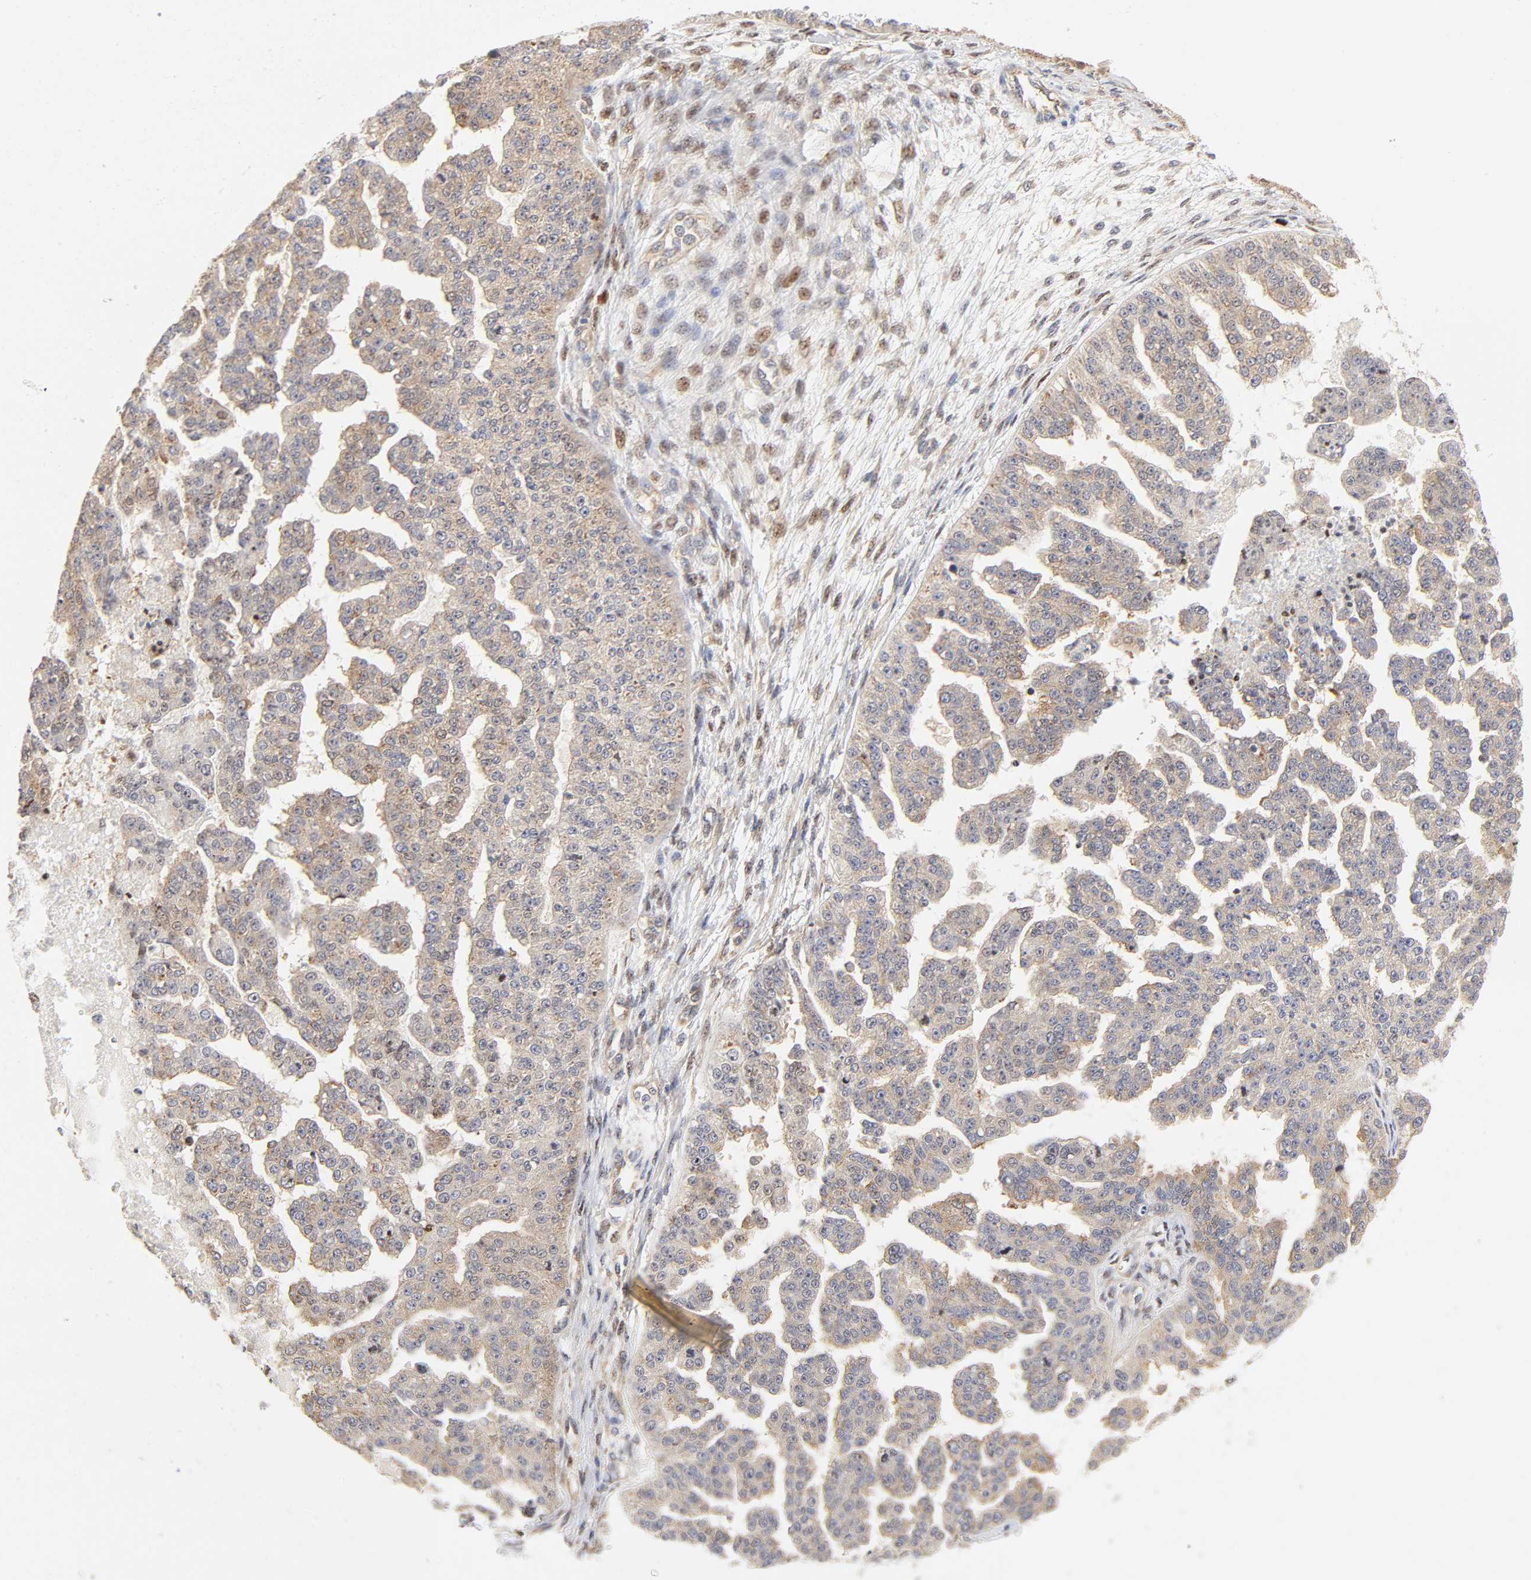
{"staining": {"intensity": "weak", "quantity": ">75%", "location": "cytoplasmic/membranous"}, "tissue": "ovarian cancer", "cell_type": "Tumor cells", "image_type": "cancer", "snomed": [{"axis": "morphology", "description": "Cystadenocarcinoma, serous, NOS"}, {"axis": "topography", "description": "Ovary"}], "caption": "About >75% of tumor cells in ovarian cancer display weak cytoplasmic/membranous protein expression as visualized by brown immunohistochemical staining.", "gene": "PAFAH1B1", "patient": {"sex": "female", "age": 58}}